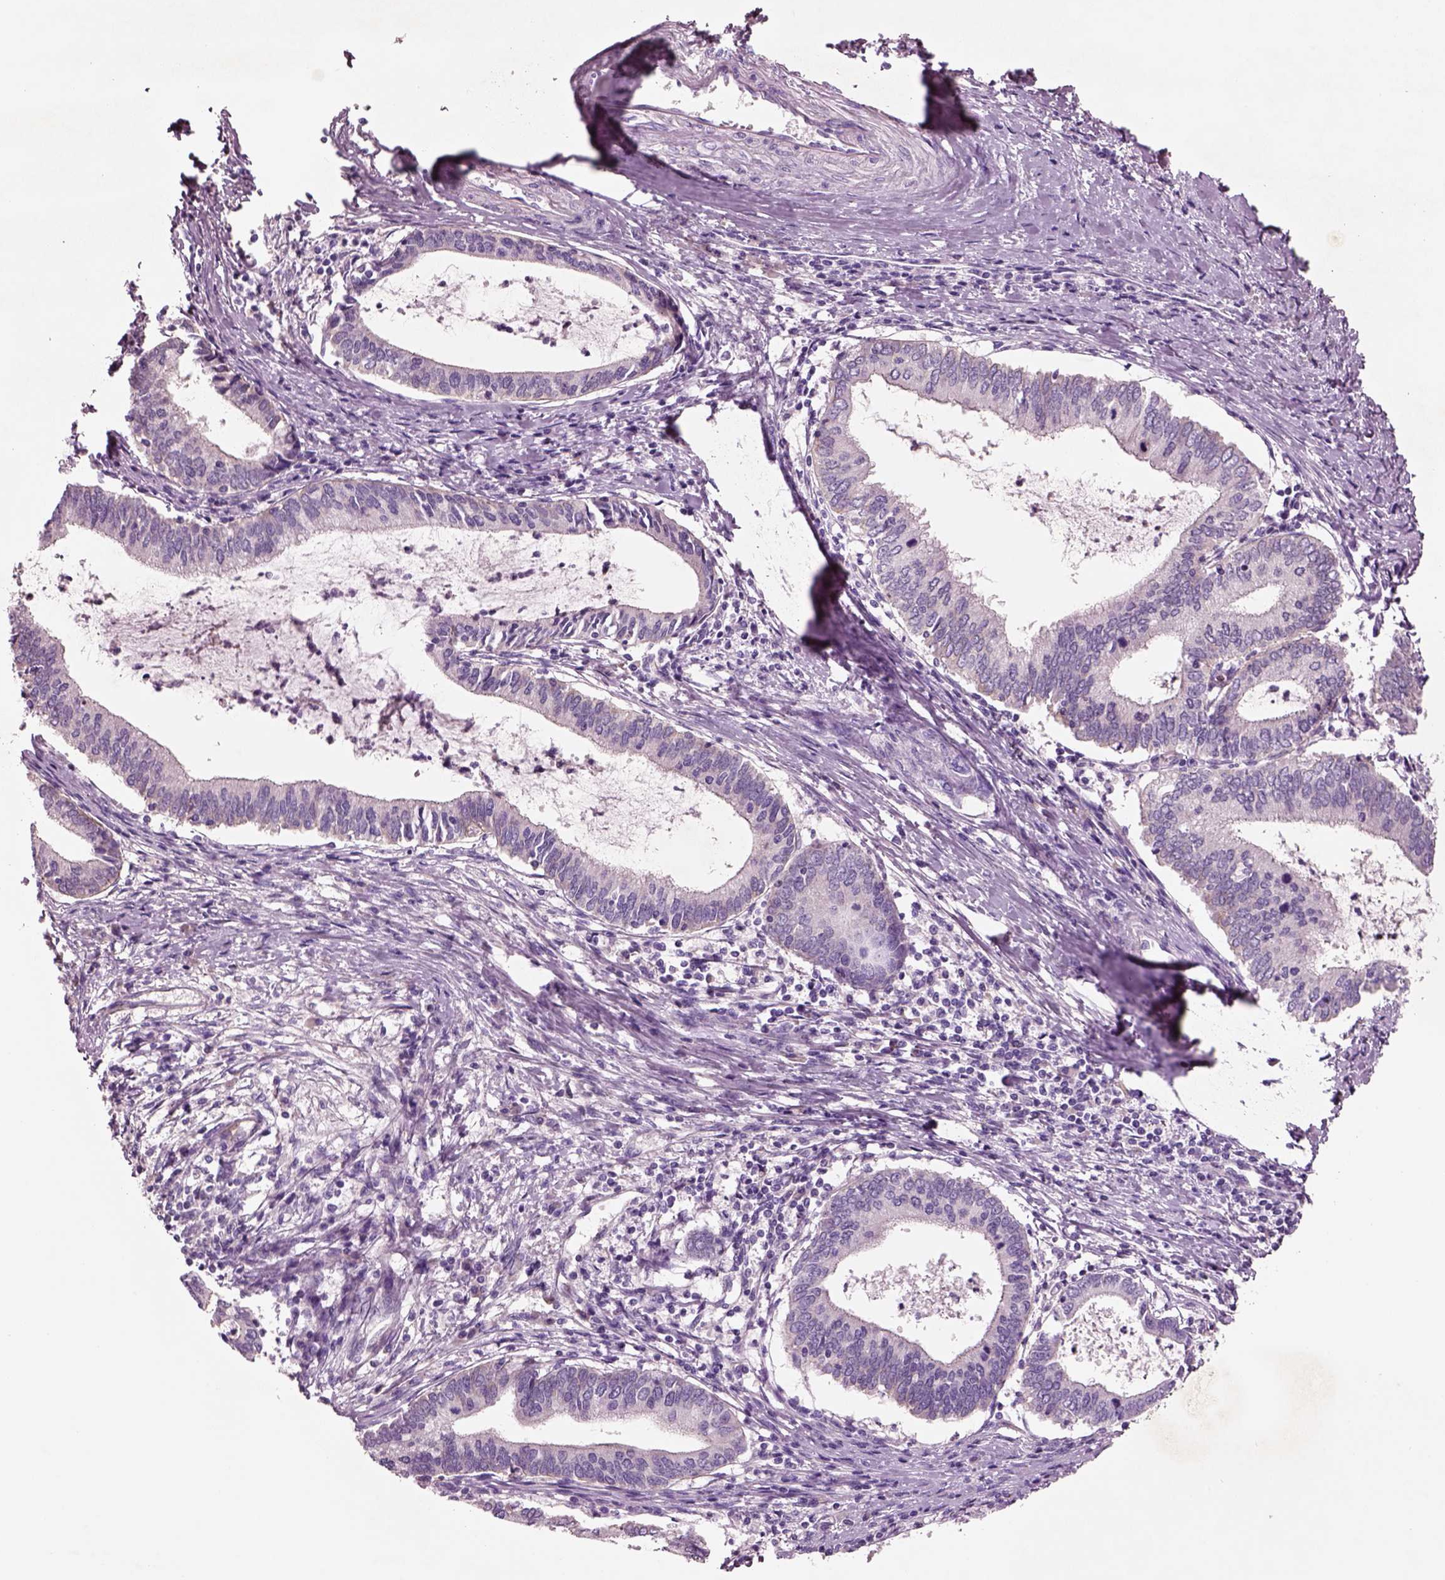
{"staining": {"intensity": "negative", "quantity": "none", "location": "none"}, "tissue": "cervical cancer", "cell_type": "Tumor cells", "image_type": "cancer", "snomed": [{"axis": "morphology", "description": "Adenocarcinoma, NOS"}, {"axis": "topography", "description": "Cervix"}], "caption": "An IHC photomicrograph of adenocarcinoma (cervical) is shown. There is no staining in tumor cells of adenocarcinoma (cervical). The staining was performed using DAB to visualize the protein expression in brown, while the nuclei were stained in blue with hematoxylin (Magnification: 20x).", "gene": "PLPP7", "patient": {"sex": "female", "age": 42}}